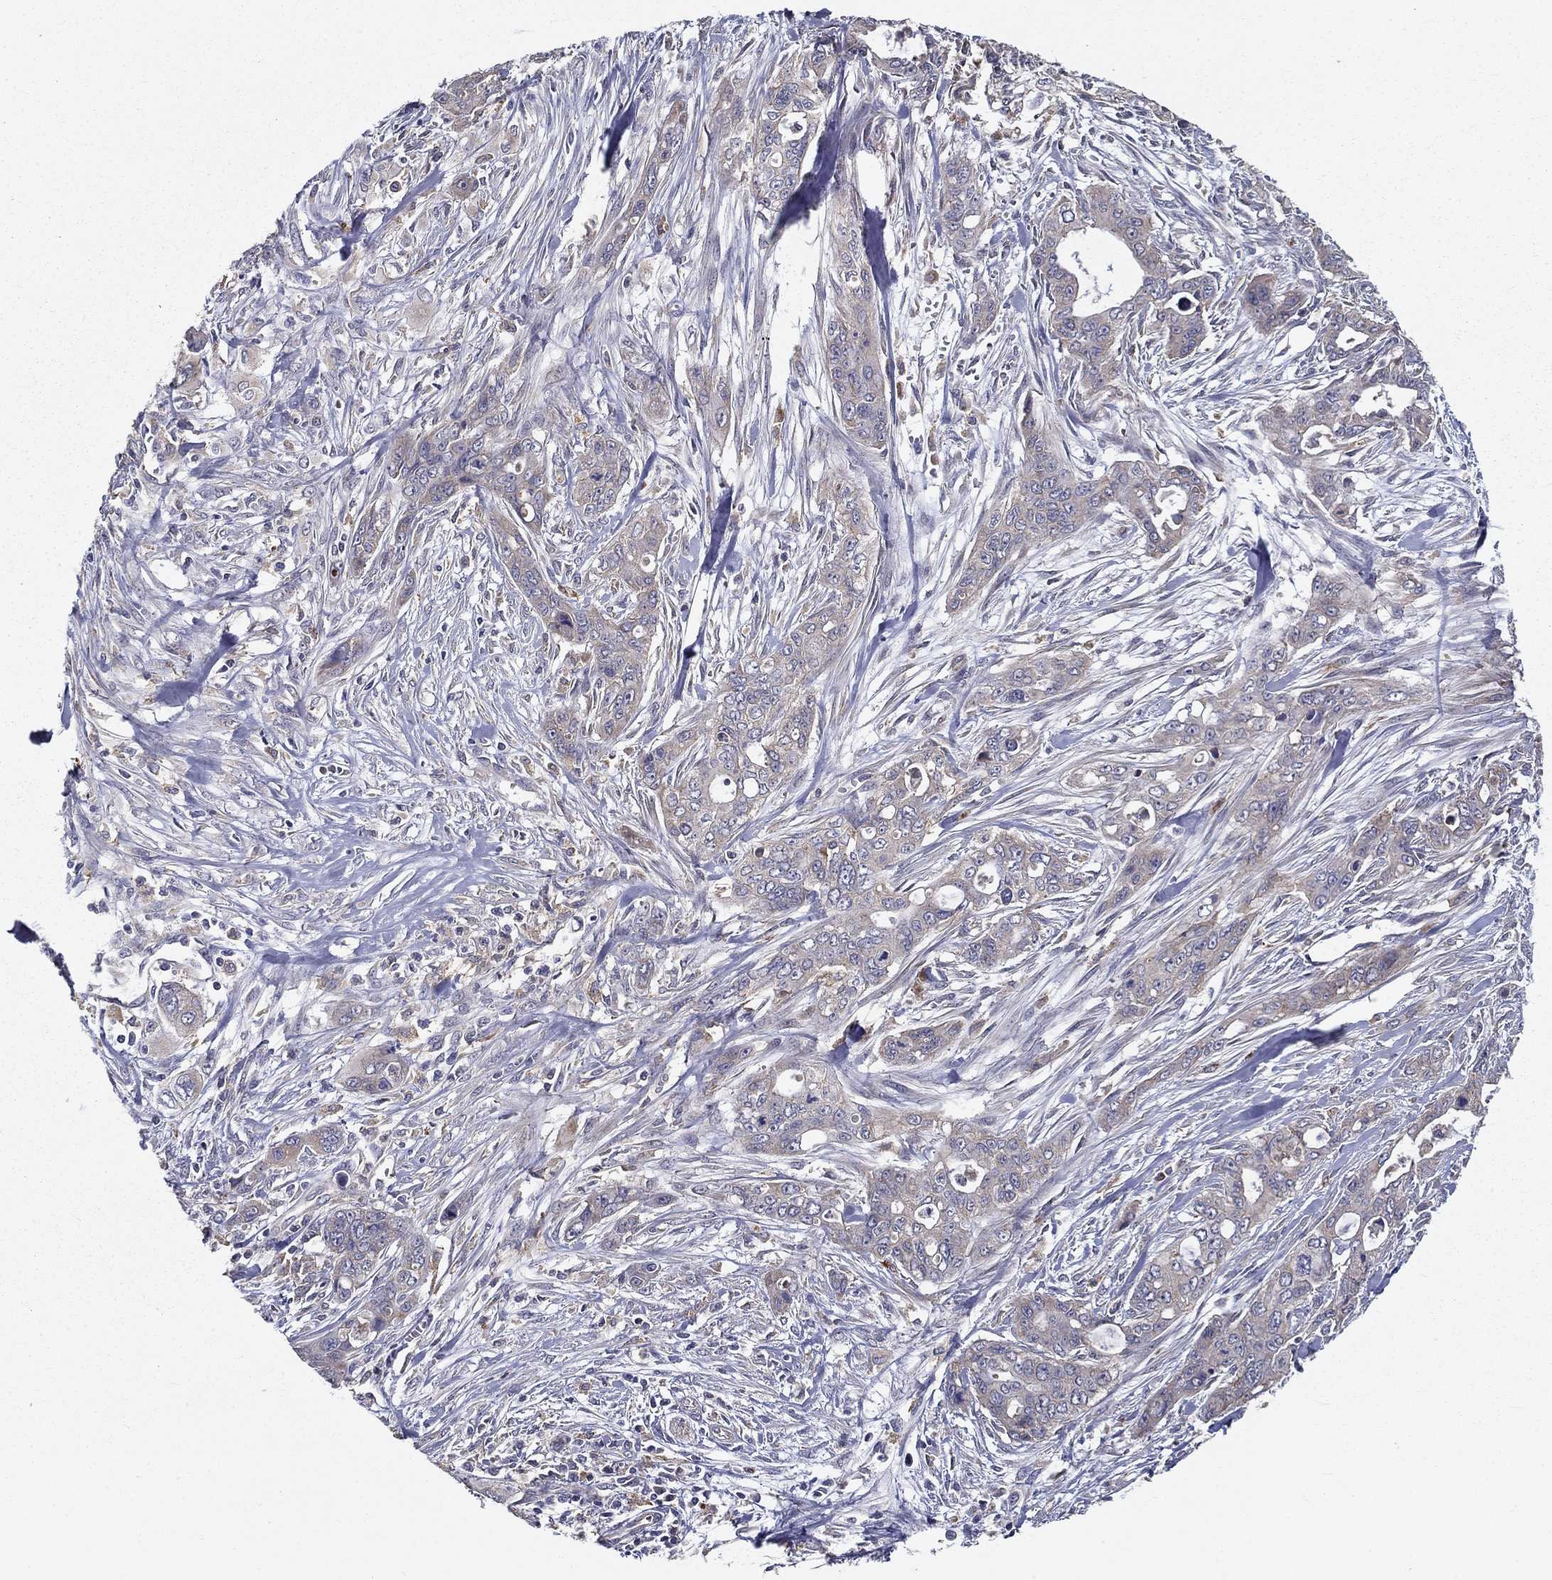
{"staining": {"intensity": "negative", "quantity": "none", "location": "none"}, "tissue": "pancreatic cancer", "cell_type": "Tumor cells", "image_type": "cancer", "snomed": [{"axis": "morphology", "description": "Adenocarcinoma, NOS"}, {"axis": "topography", "description": "Pancreas"}], "caption": "A histopathology image of pancreatic cancer (adenocarcinoma) stained for a protein reveals no brown staining in tumor cells.", "gene": "ALDH4A1", "patient": {"sex": "male", "age": 47}}